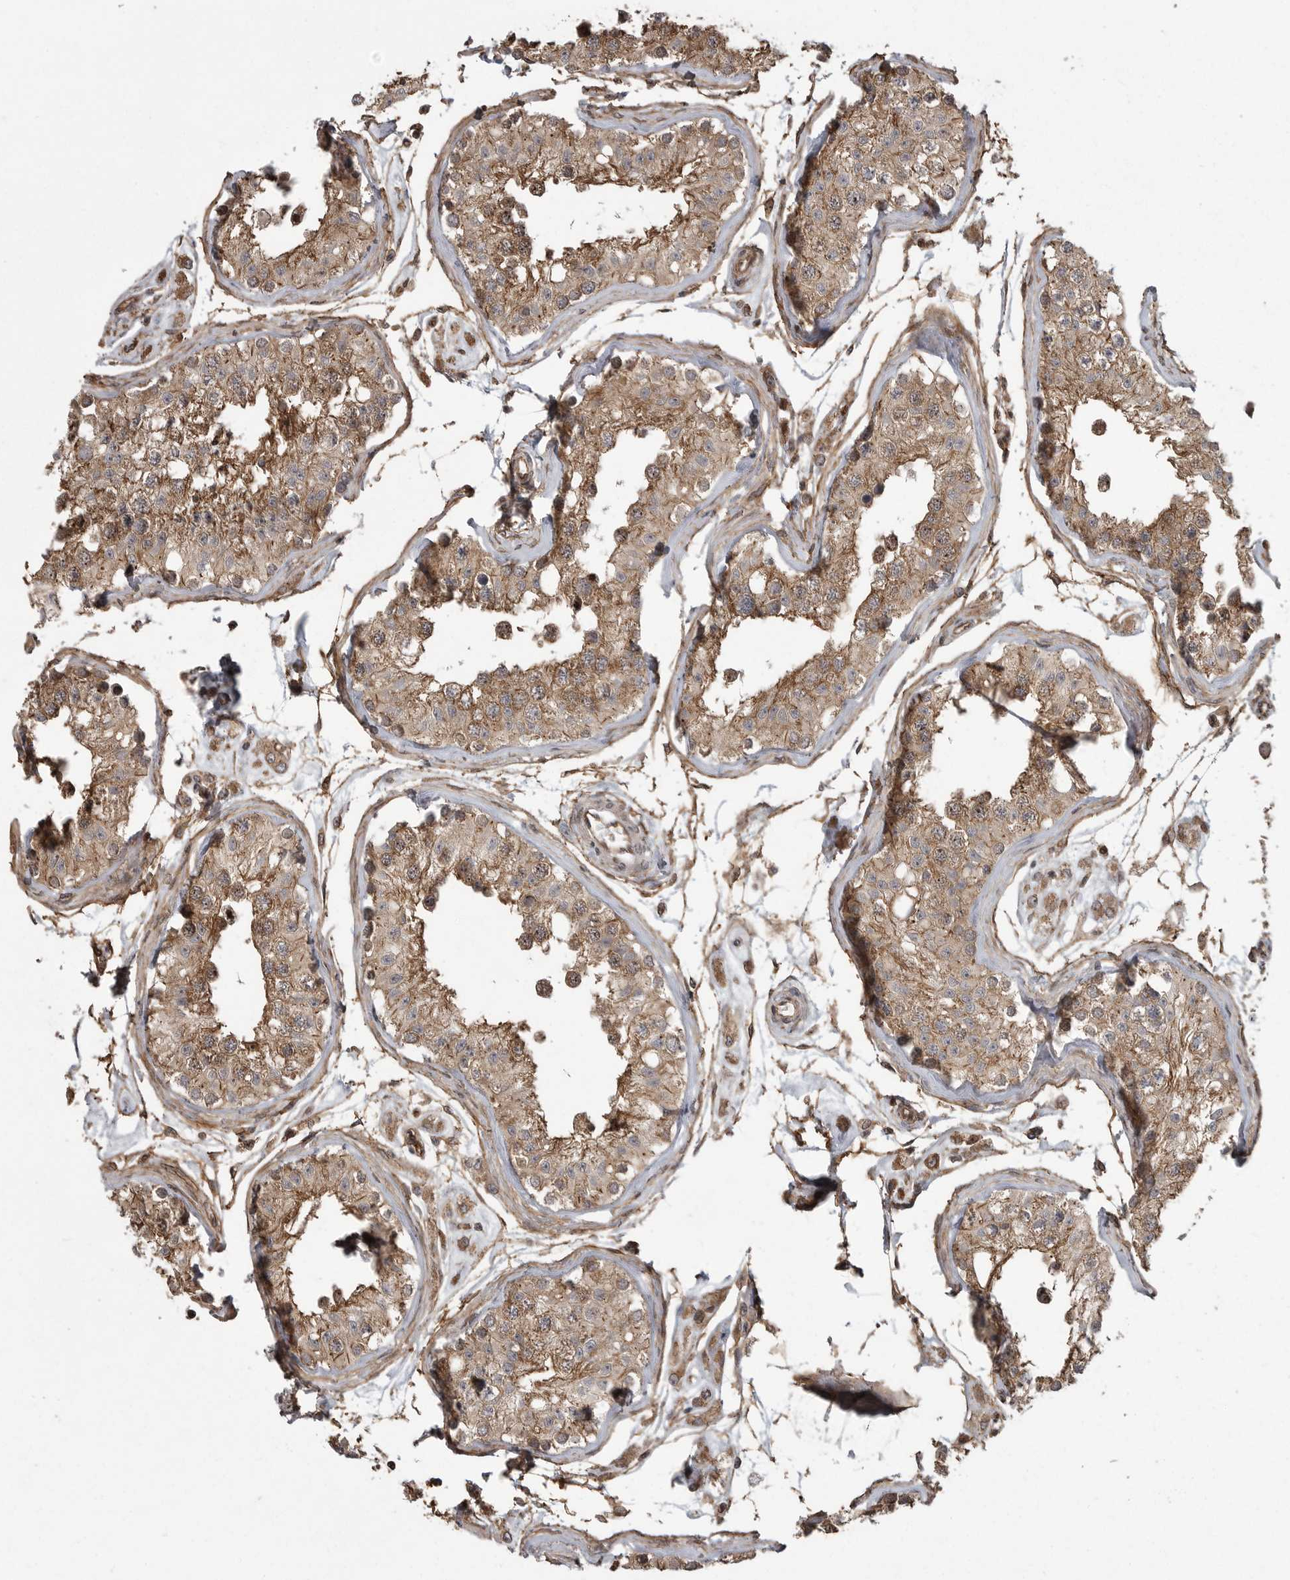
{"staining": {"intensity": "moderate", "quantity": ">75%", "location": "cytoplasmic/membranous"}, "tissue": "testis", "cell_type": "Cells in seminiferous ducts", "image_type": "normal", "snomed": [{"axis": "morphology", "description": "Normal tissue, NOS"}, {"axis": "morphology", "description": "Adenocarcinoma, metastatic, NOS"}, {"axis": "topography", "description": "Testis"}], "caption": "High-power microscopy captured an immunohistochemistry image of unremarkable testis, revealing moderate cytoplasmic/membranous expression in about >75% of cells in seminiferous ducts.", "gene": "DNAJC8", "patient": {"sex": "male", "age": 26}}